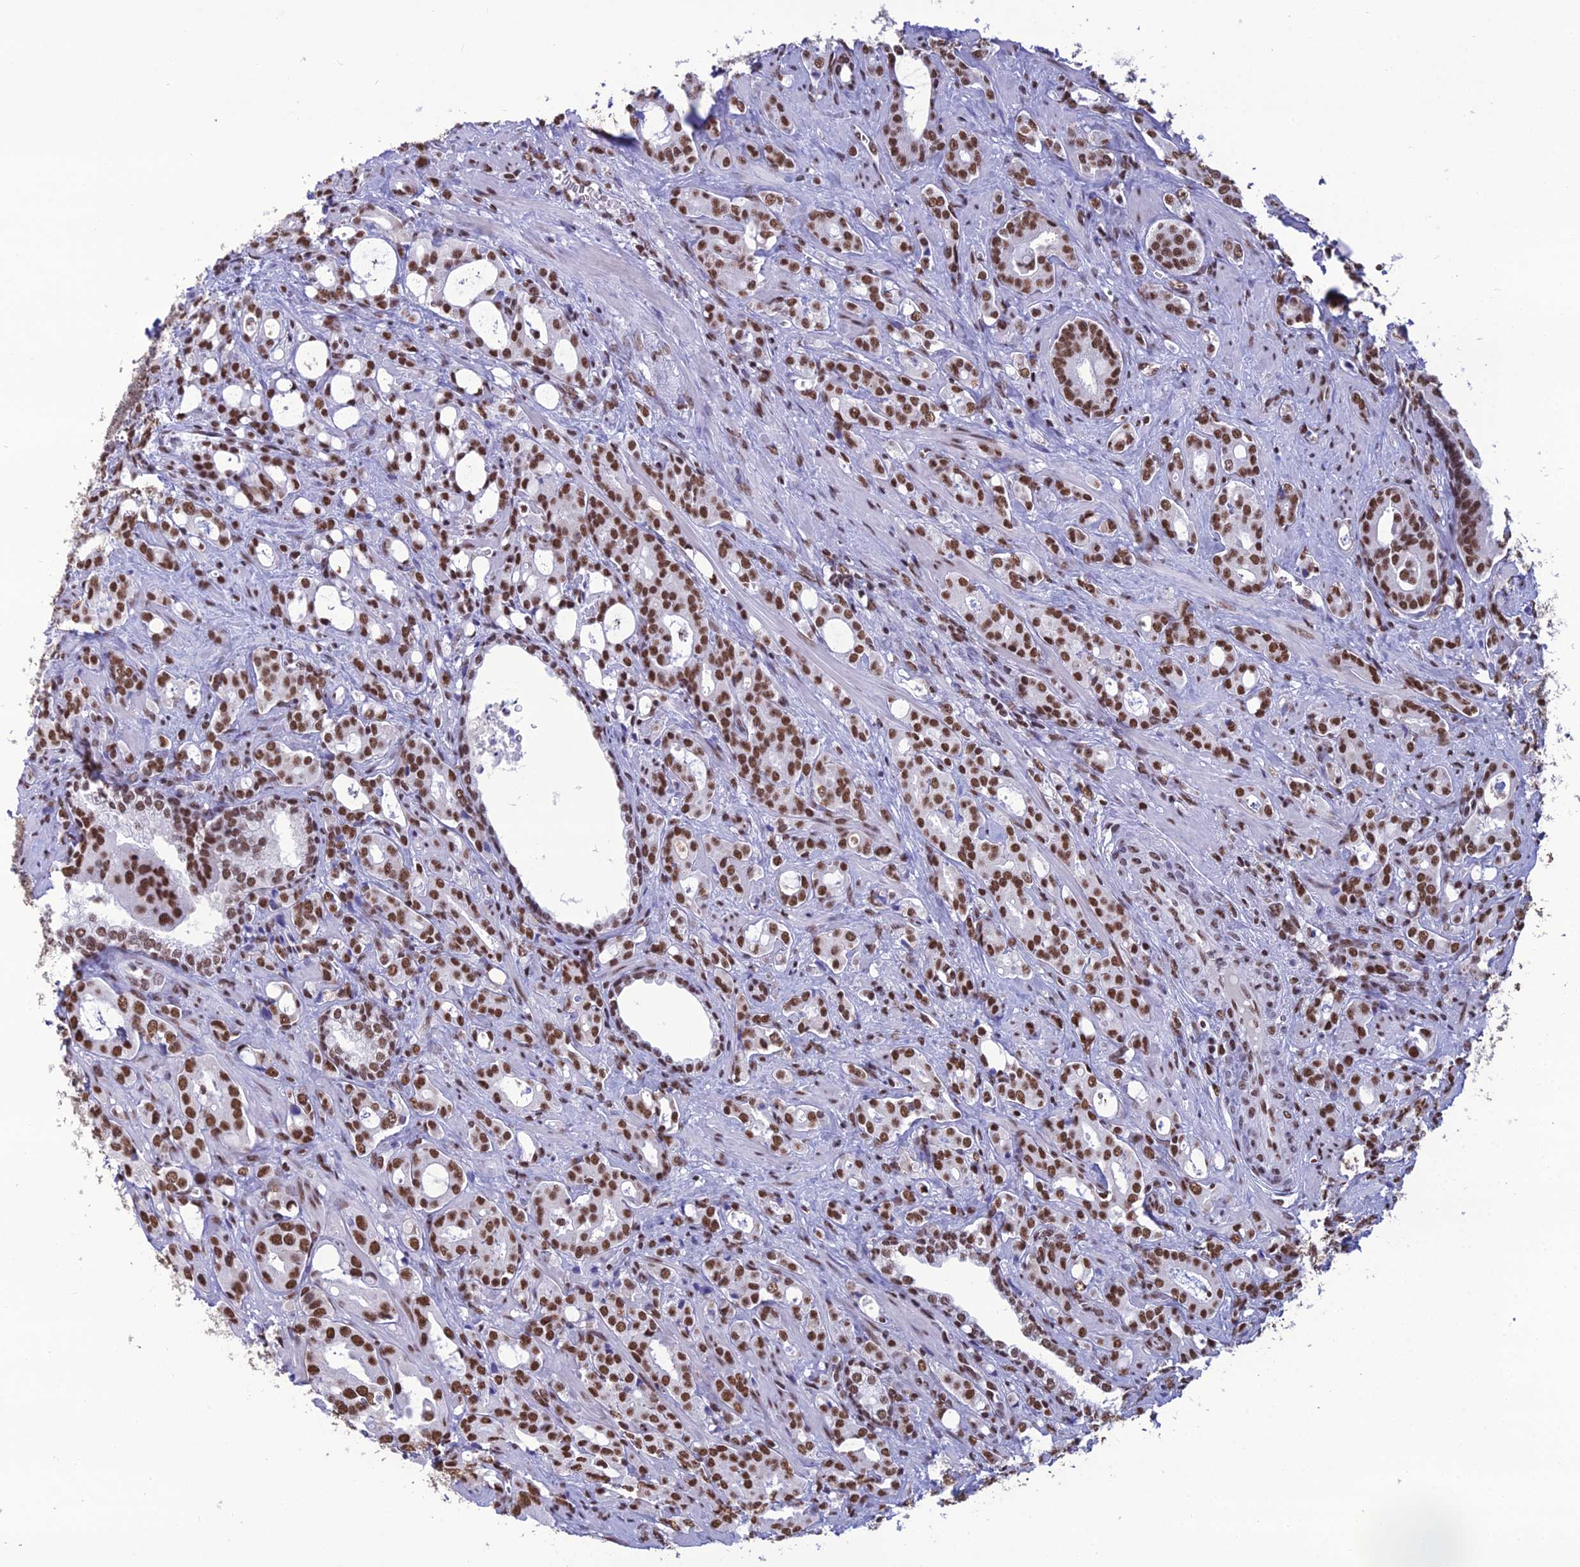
{"staining": {"intensity": "strong", "quantity": ">75%", "location": "nuclear"}, "tissue": "prostate cancer", "cell_type": "Tumor cells", "image_type": "cancer", "snomed": [{"axis": "morphology", "description": "Adenocarcinoma, High grade"}, {"axis": "topography", "description": "Prostate"}], "caption": "Immunohistochemistry micrograph of human prostate cancer (high-grade adenocarcinoma) stained for a protein (brown), which shows high levels of strong nuclear expression in approximately >75% of tumor cells.", "gene": "PRAMEF12", "patient": {"sex": "male", "age": 72}}